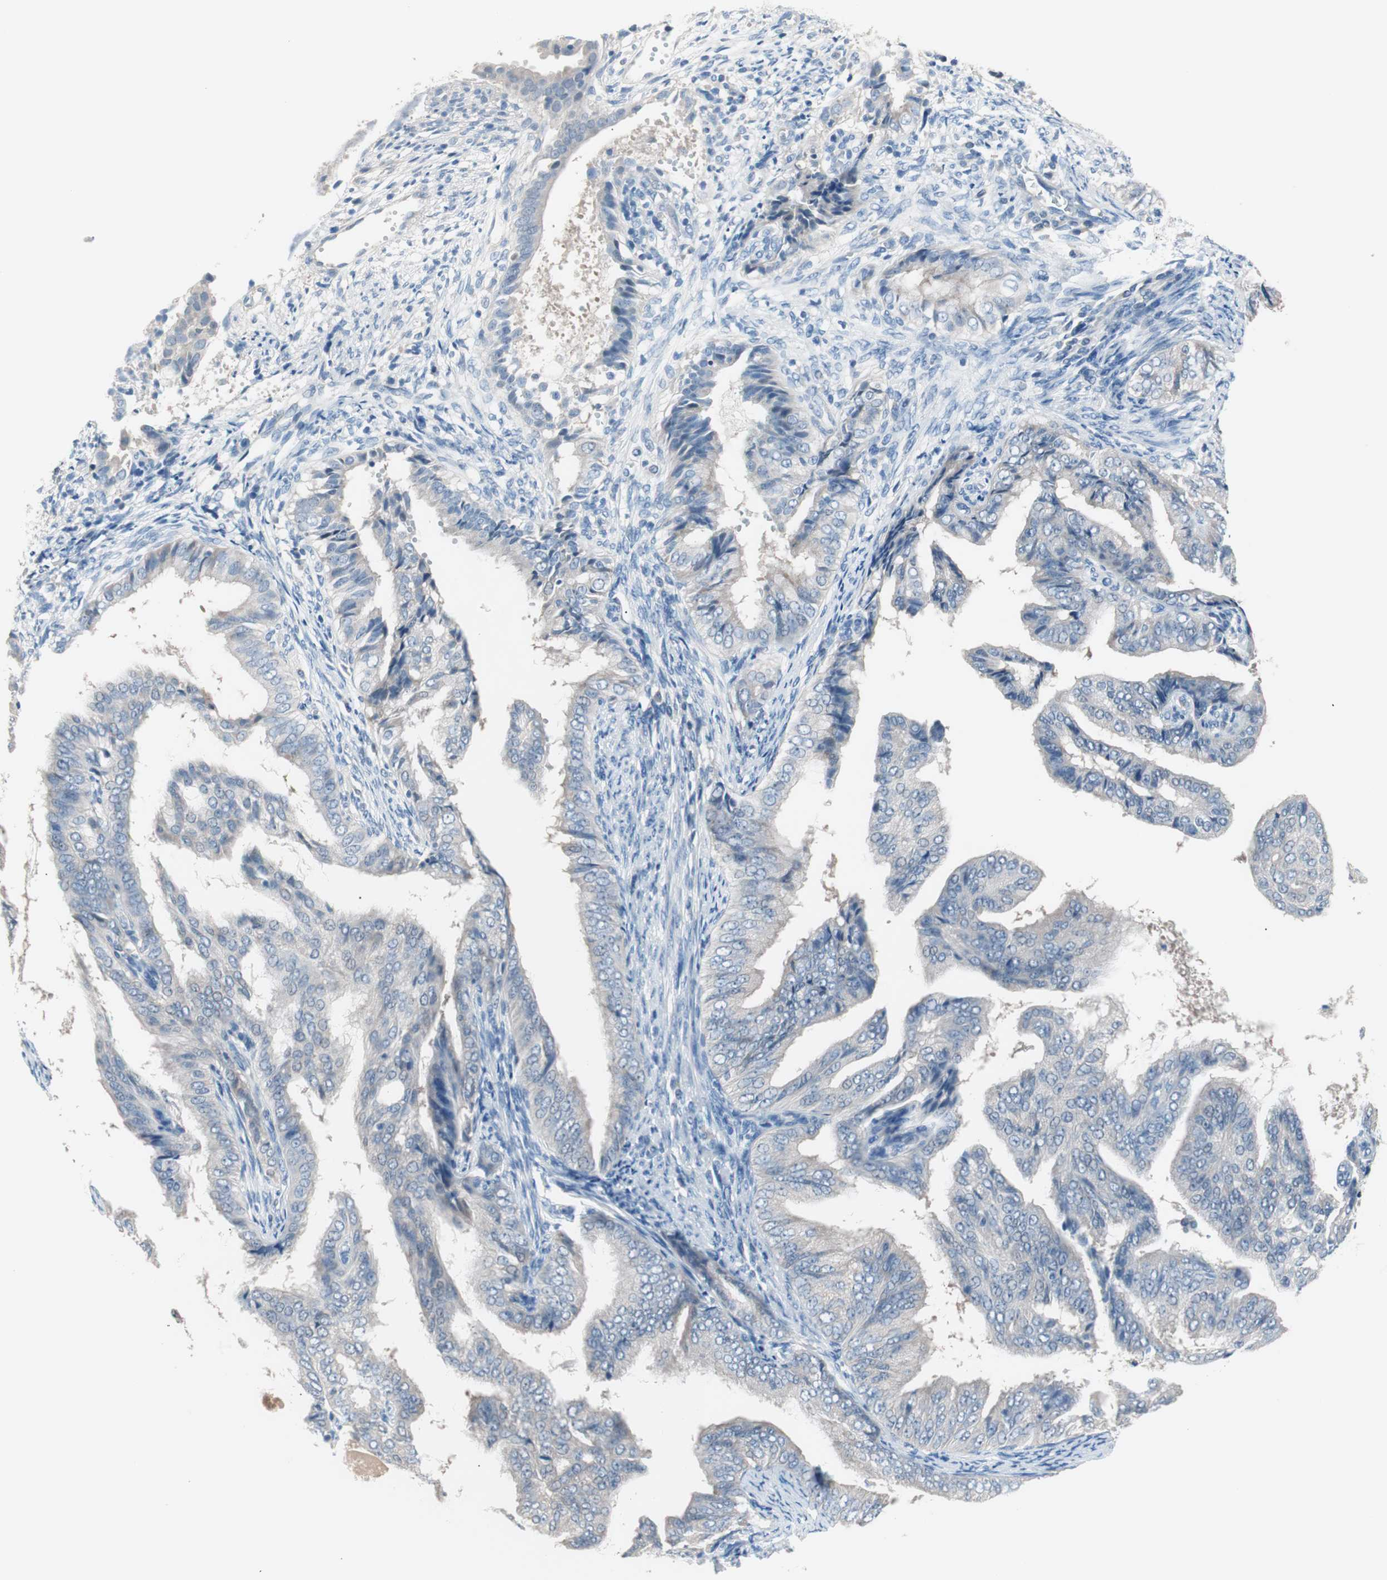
{"staining": {"intensity": "negative", "quantity": "none", "location": "none"}, "tissue": "endometrial cancer", "cell_type": "Tumor cells", "image_type": "cancer", "snomed": [{"axis": "morphology", "description": "Adenocarcinoma, NOS"}, {"axis": "topography", "description": "Endometrium"}], "caption": "Endometrial cancer (adenocarcinoma) was stained to show a protein in brown. There is no significant positivity in tumor cells.", "gene": "VIL1", "patient": {"sex": "female", "age": 58}}